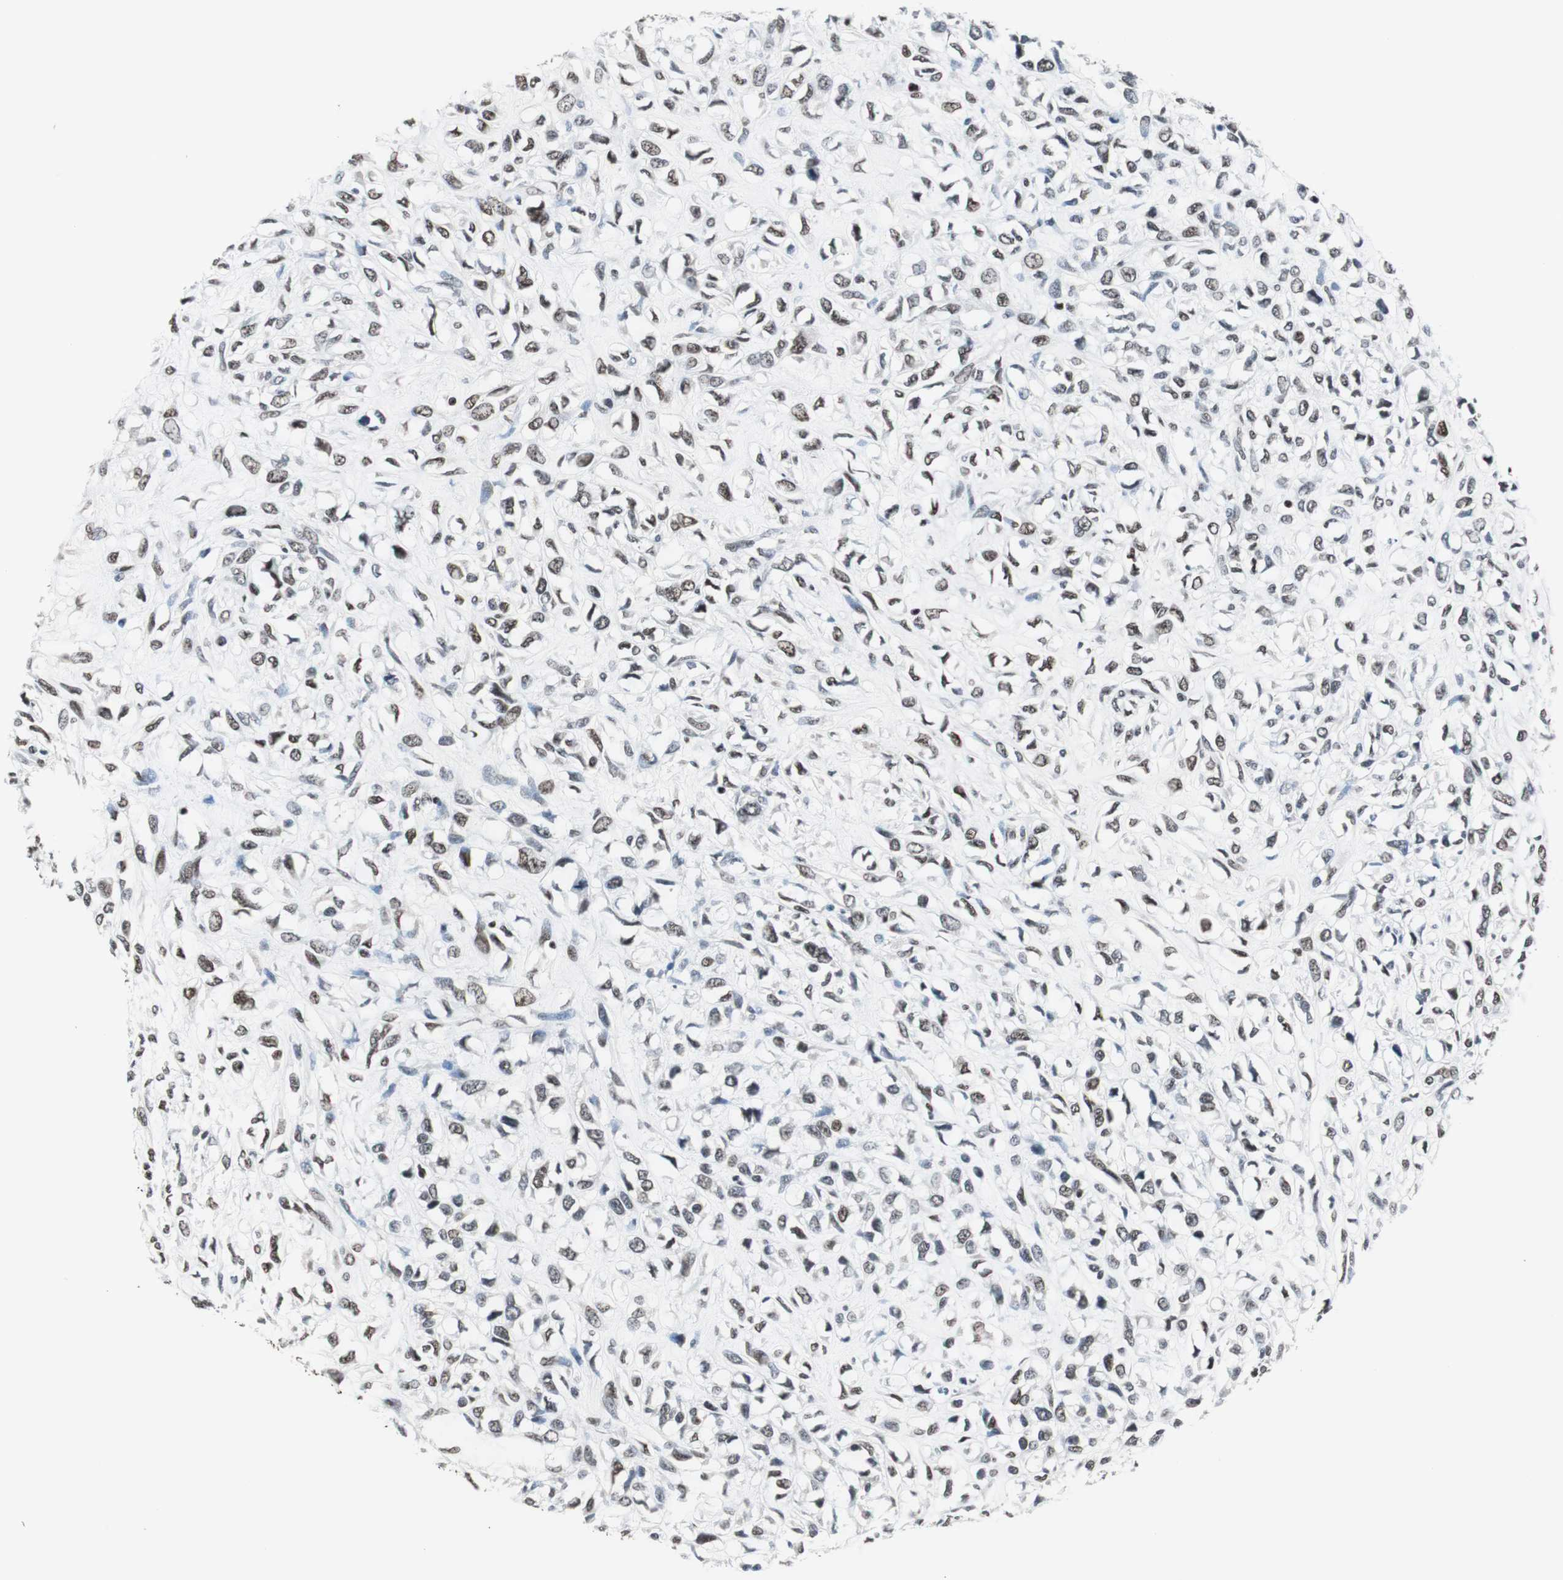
{"staining": {"intensity": "moderate", "quantity": ">75%", "location": "nuclear"}, "tissue": "head and neck cancer", "cell_type": "Tumor cells", "image_type": "cancer", "snomed": [{"axis": "morphology", "description": "Necrosis, NOS"}, {"axis": "morphology", "description": "Neoplasm, malignant, NOS"}, {"axis": "topography", "description": "Salivary gland"}, {"axis": "topography", "description": "Head-Neck"}], "caption": "The image exhibits staining of head and neck cancer (malignant neoplasm), revealing moderate nuclear protein staining (brown color) within tumor cells.", "gene": "RAD9A", "patient": {"sex": "male", "age": 43}}